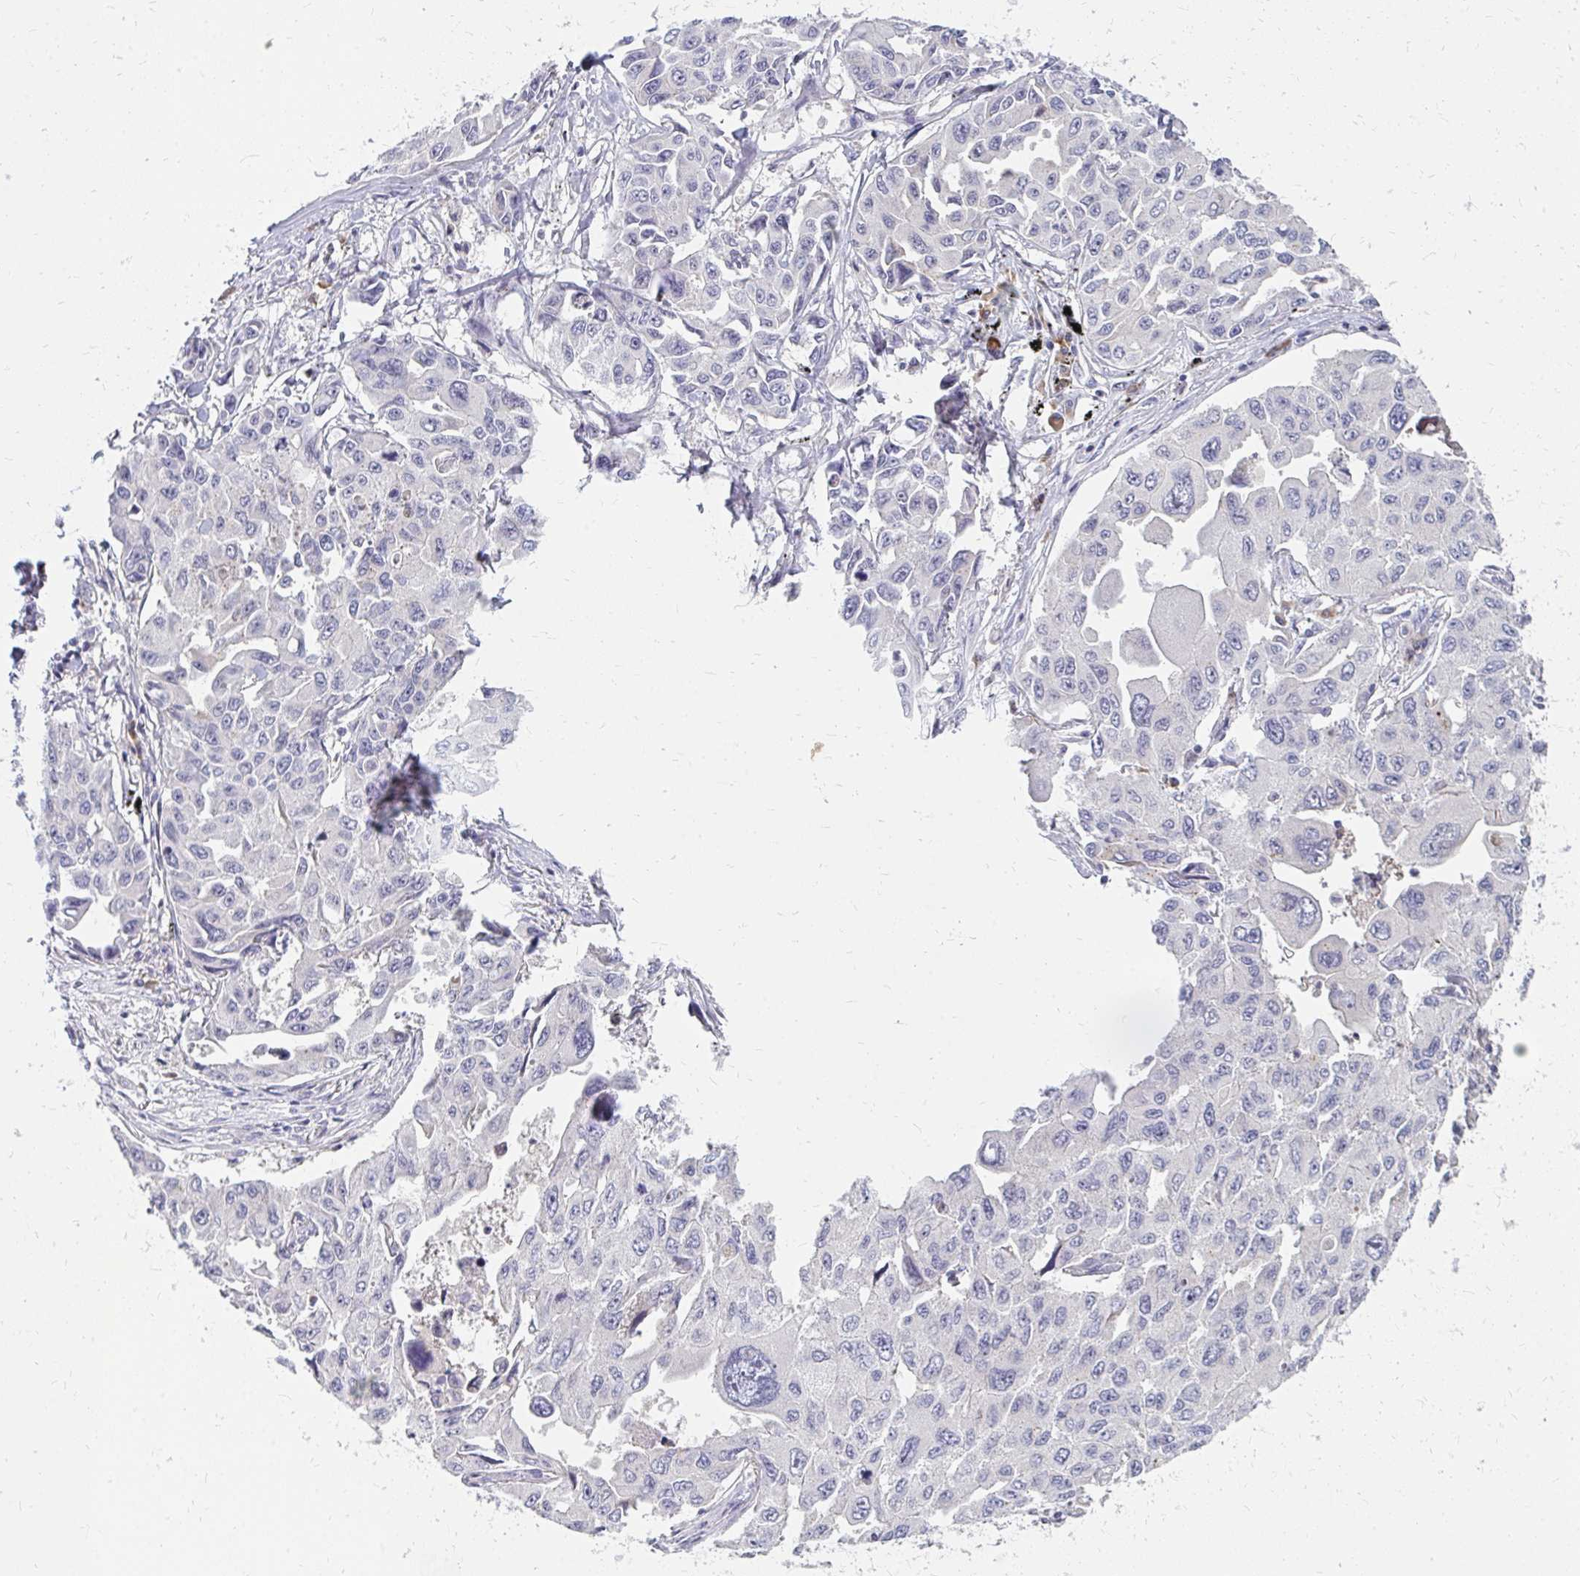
{"staining": {"intensity": "negative", "quantity": "none", "location": "none"}, "tissue": "lung cancer", "cell_type": "Tumor cells", "image_type": "cancer", "snomed": [{"axis": "morphology", "description": "Adenocarcinoma, NOS"}, {"axis": "topography", "description": "Lung"}], "caption": "The image exhibits no significant staining in tumor cells of lung adenocarcinoma. The staining is performed using DAB brown chromogen with nuclei counter-stained in using hematoxylin.", "gene": "FAM9A", "patient": {"sex": "male", "age": 64}}